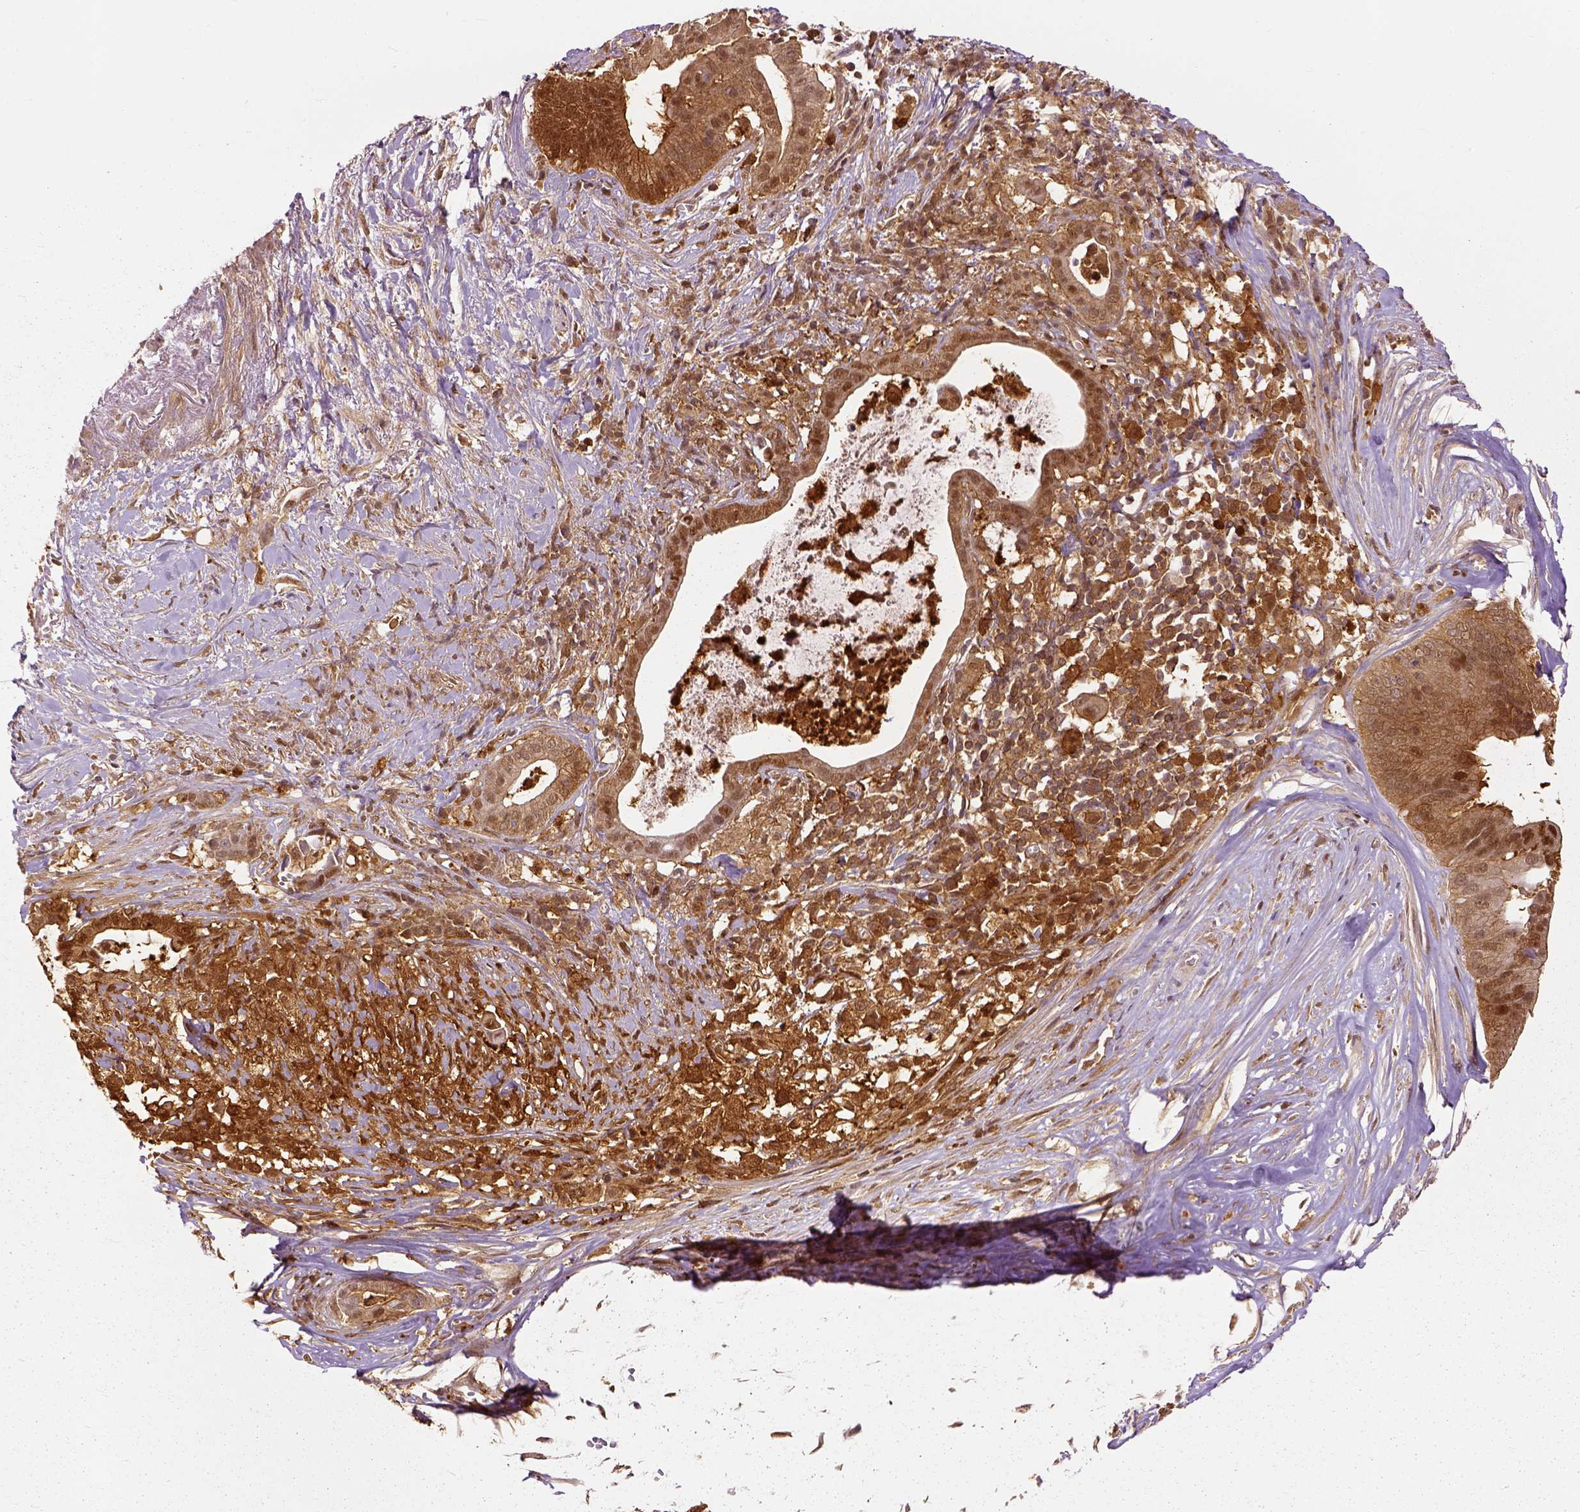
{"staining": {"intensity": "moderate", "quantity": ">75%", "location": "cytoplasmic/membranous"}, "tissue": "pancreatic cancer", "cell_type": "Tumor cells", "image_type": "cancer", "snomed": [{"axis": "morphology", "description": "Adenocarcinoma, NOS"}, {"axis": "topography", "description": "Pancreas"}], "caption": "Human adenocarcinoma (pancreatic) stained with a brown dye displays moderate cytoplasmic/membranous positive expression in about >75% of tumor cells.", "gene": "GPI", "patient": {"sex": "male", "age": 61}}